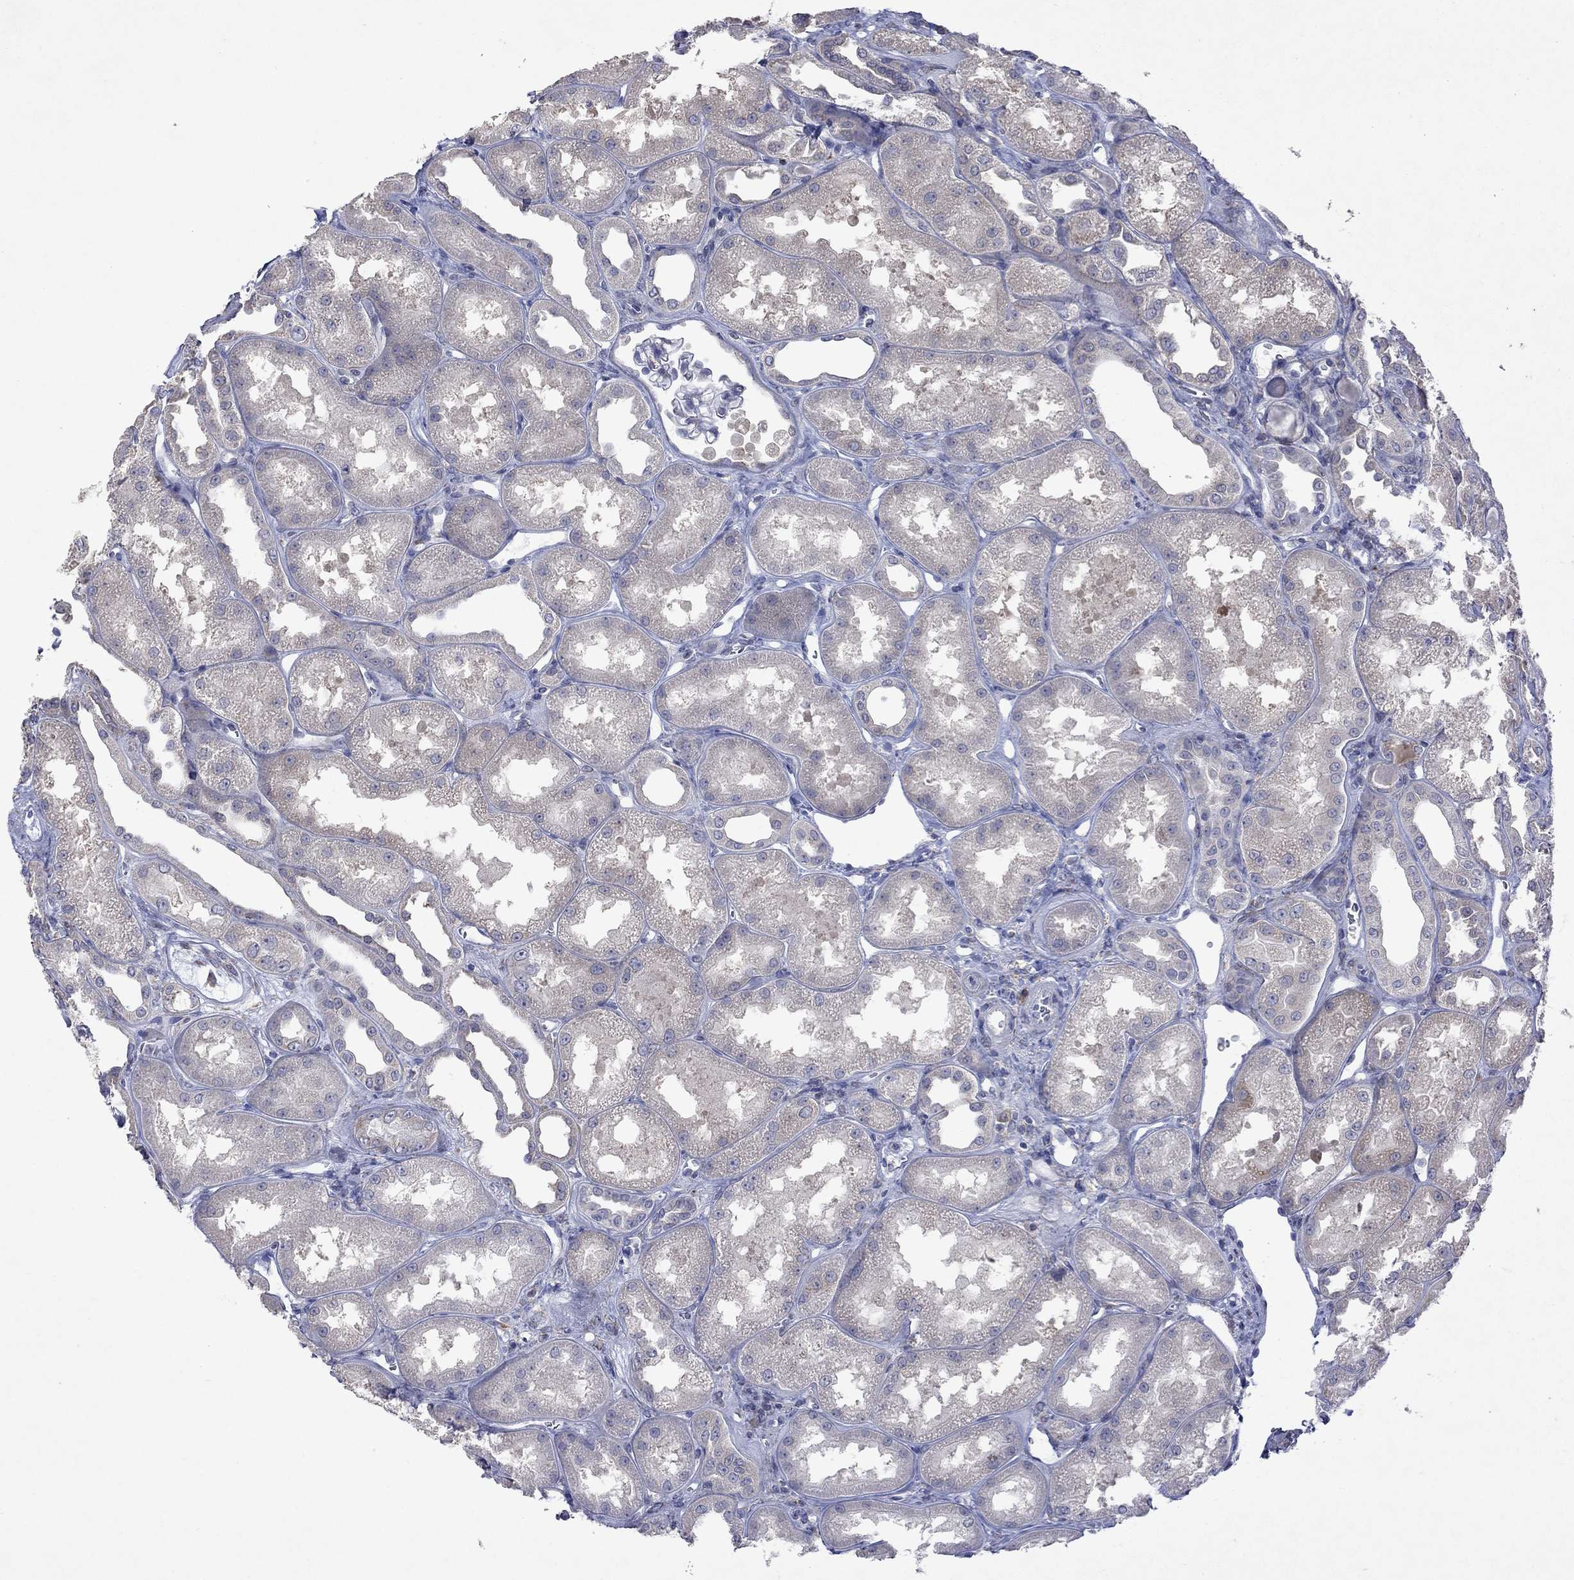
{"staining": {"intensity": "negative", "quantity": "none", "location": "none"}, "tissue": "kidney", "cell_type": "Cells in glomeruli", "image_type": "normal", "snomed": [{"axis": "morphology", "description": "Normal tissue, NOS"}, {"axis": "topography", "description": "Kidney"}], "caption": "This is an immunohistochemistry (IHC) photomicrograph of unremarkable human kidney. There is no expression in cells in glomeruli.", "gene": "TMEM97", "patient": {"sex": "male", "age": 61}}